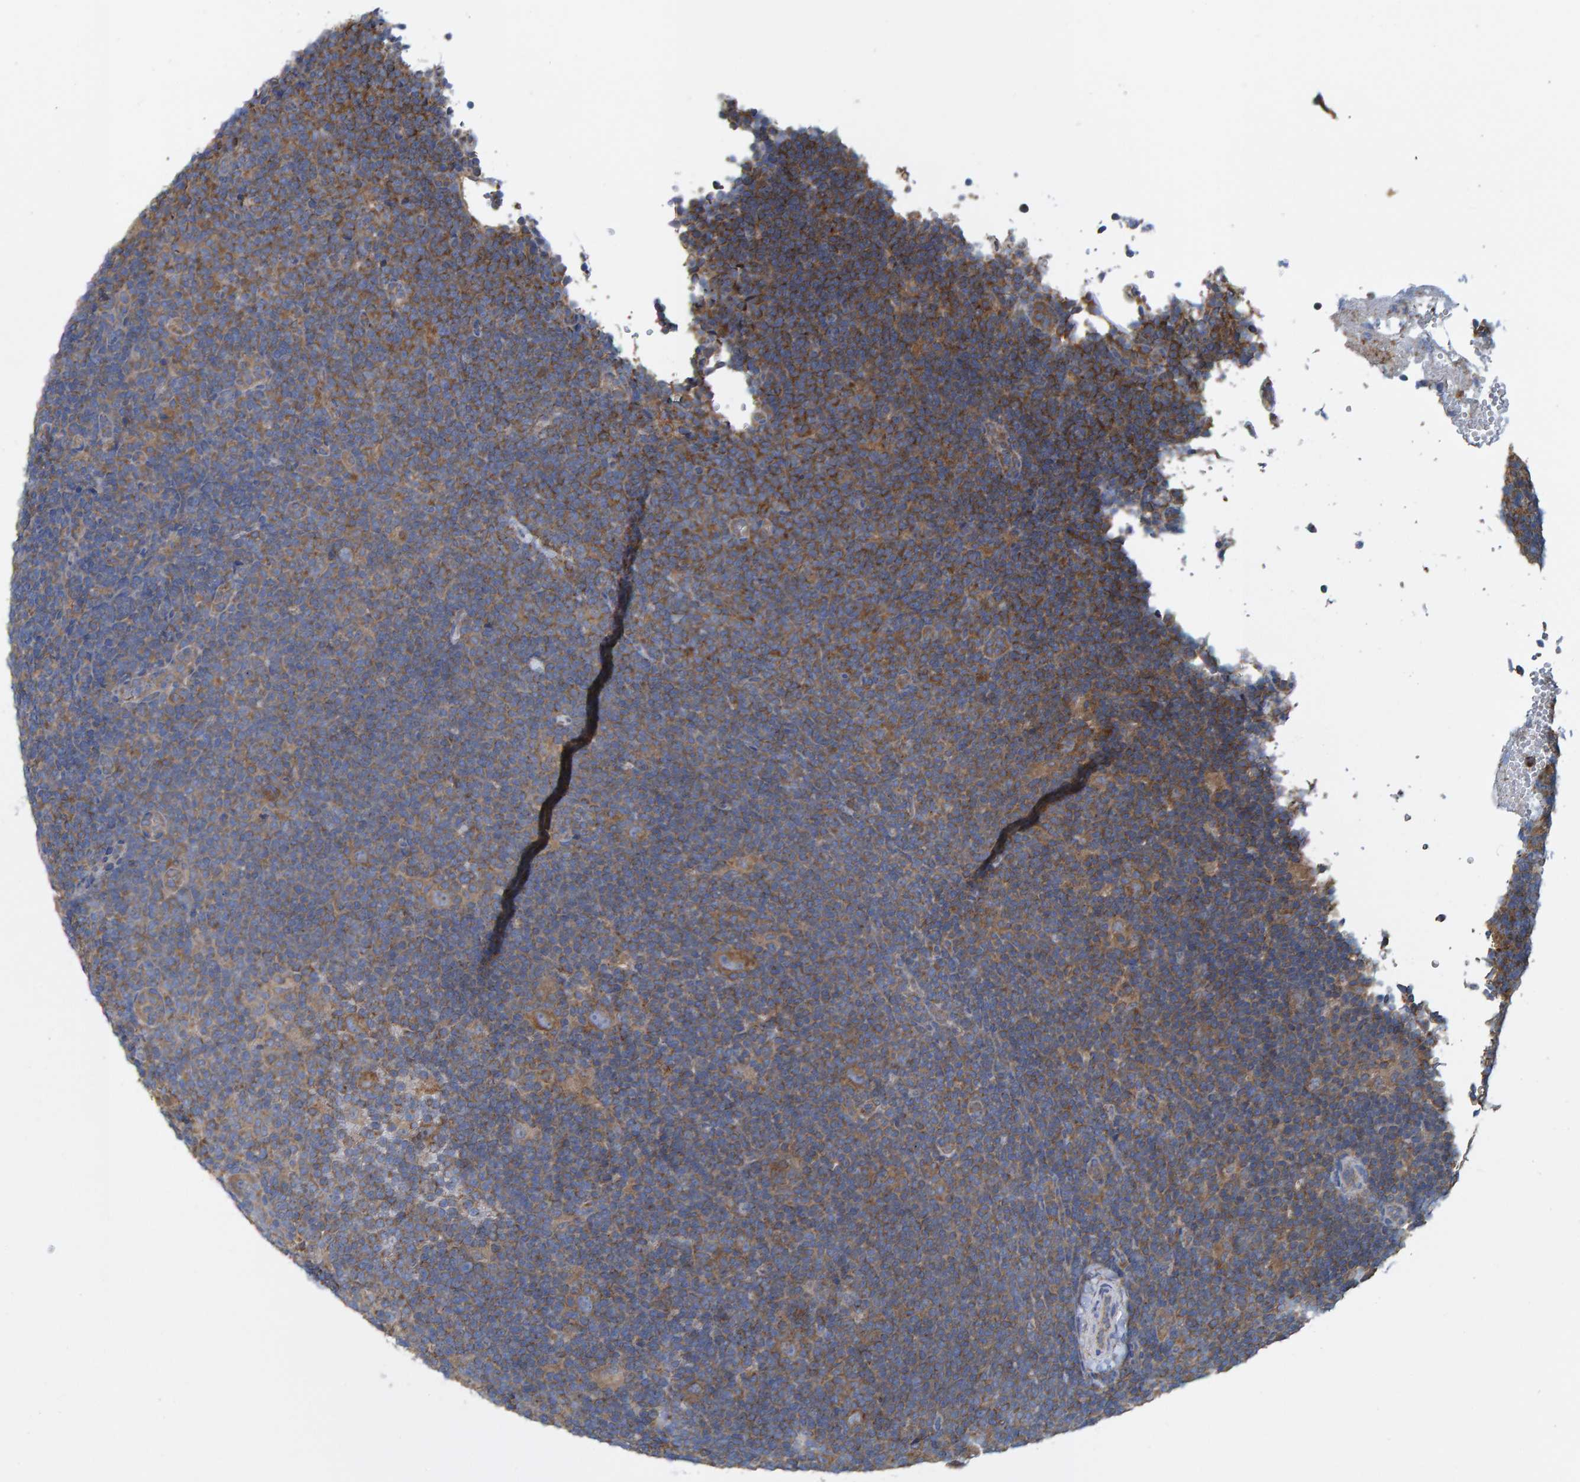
{"staining": {"intensity": "moderate", "quantity": ">75%", "location": "cytoplasmic/membranous"}, "tissue": "lymphoma", "cell_type": "Tumor cells", "image_type": "cancer", "snomed": [{"axis": "morphology", "description": "Hodgkin's disease, NOS"}, {"axis": "topography", "description": "Lymph node"}], "caption": "Lymphoma stained with DAB IHC displays medium levels of moderate cytoplasmic/membranous positivity in about >75% of tumor cells.", "gene": "LRSAM1", "patient": {"sex": "female", "age": 57}}